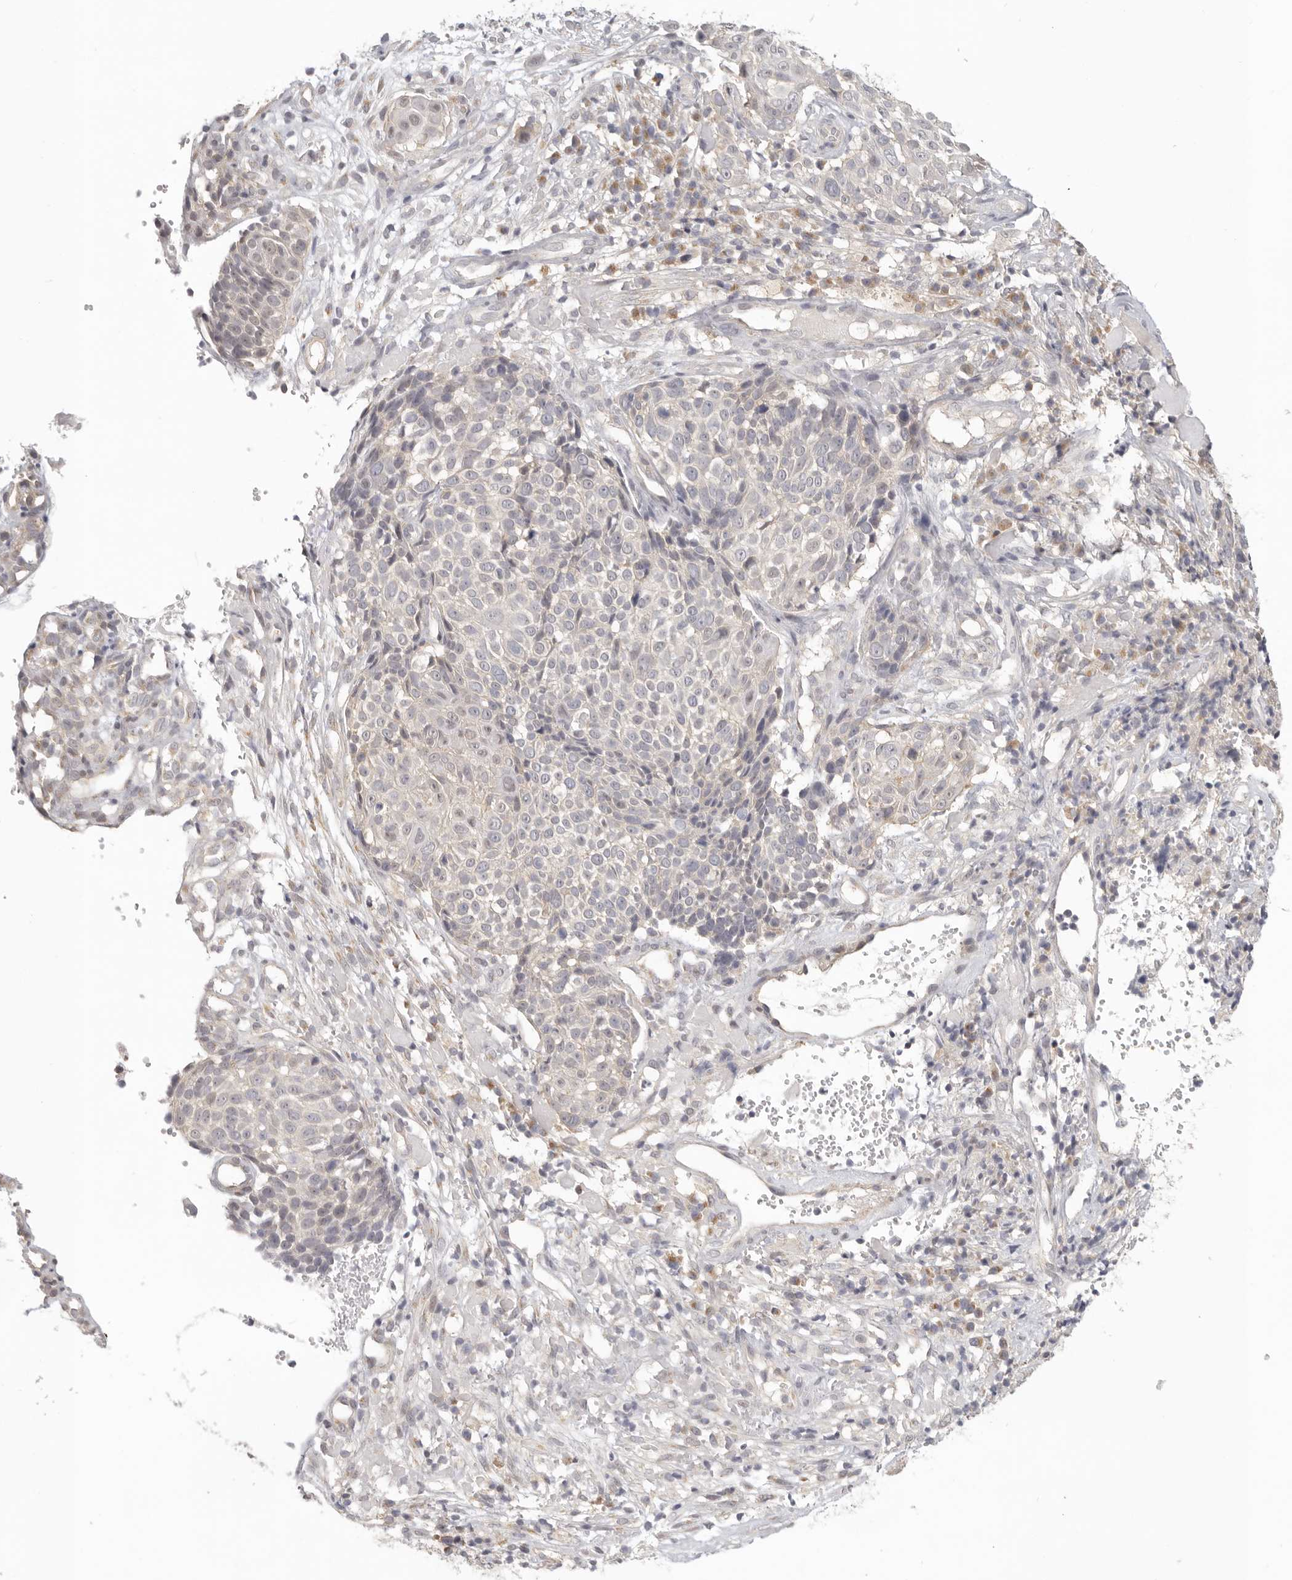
{"staining": {"intensity": "negative", "quantity": "none", "location": "none"}, "tissue": "cervical cancer", "cell_type": "Tumor cells", "image_type": "cancer", "snomed": [{"axis": "morphology", "description": "Squamous cell carcinoma, NOS"}, {"axis": "topography", "description": "Cervix"}], "caption": "The IHC photomicrograph has no significant expression in tumor cells of cervical cancer (squamous cell carcinoma) tissue. Nuclei are stained in blue.", "gene": "AHDC1", "patient": {"sex": "female", "age": 74}}